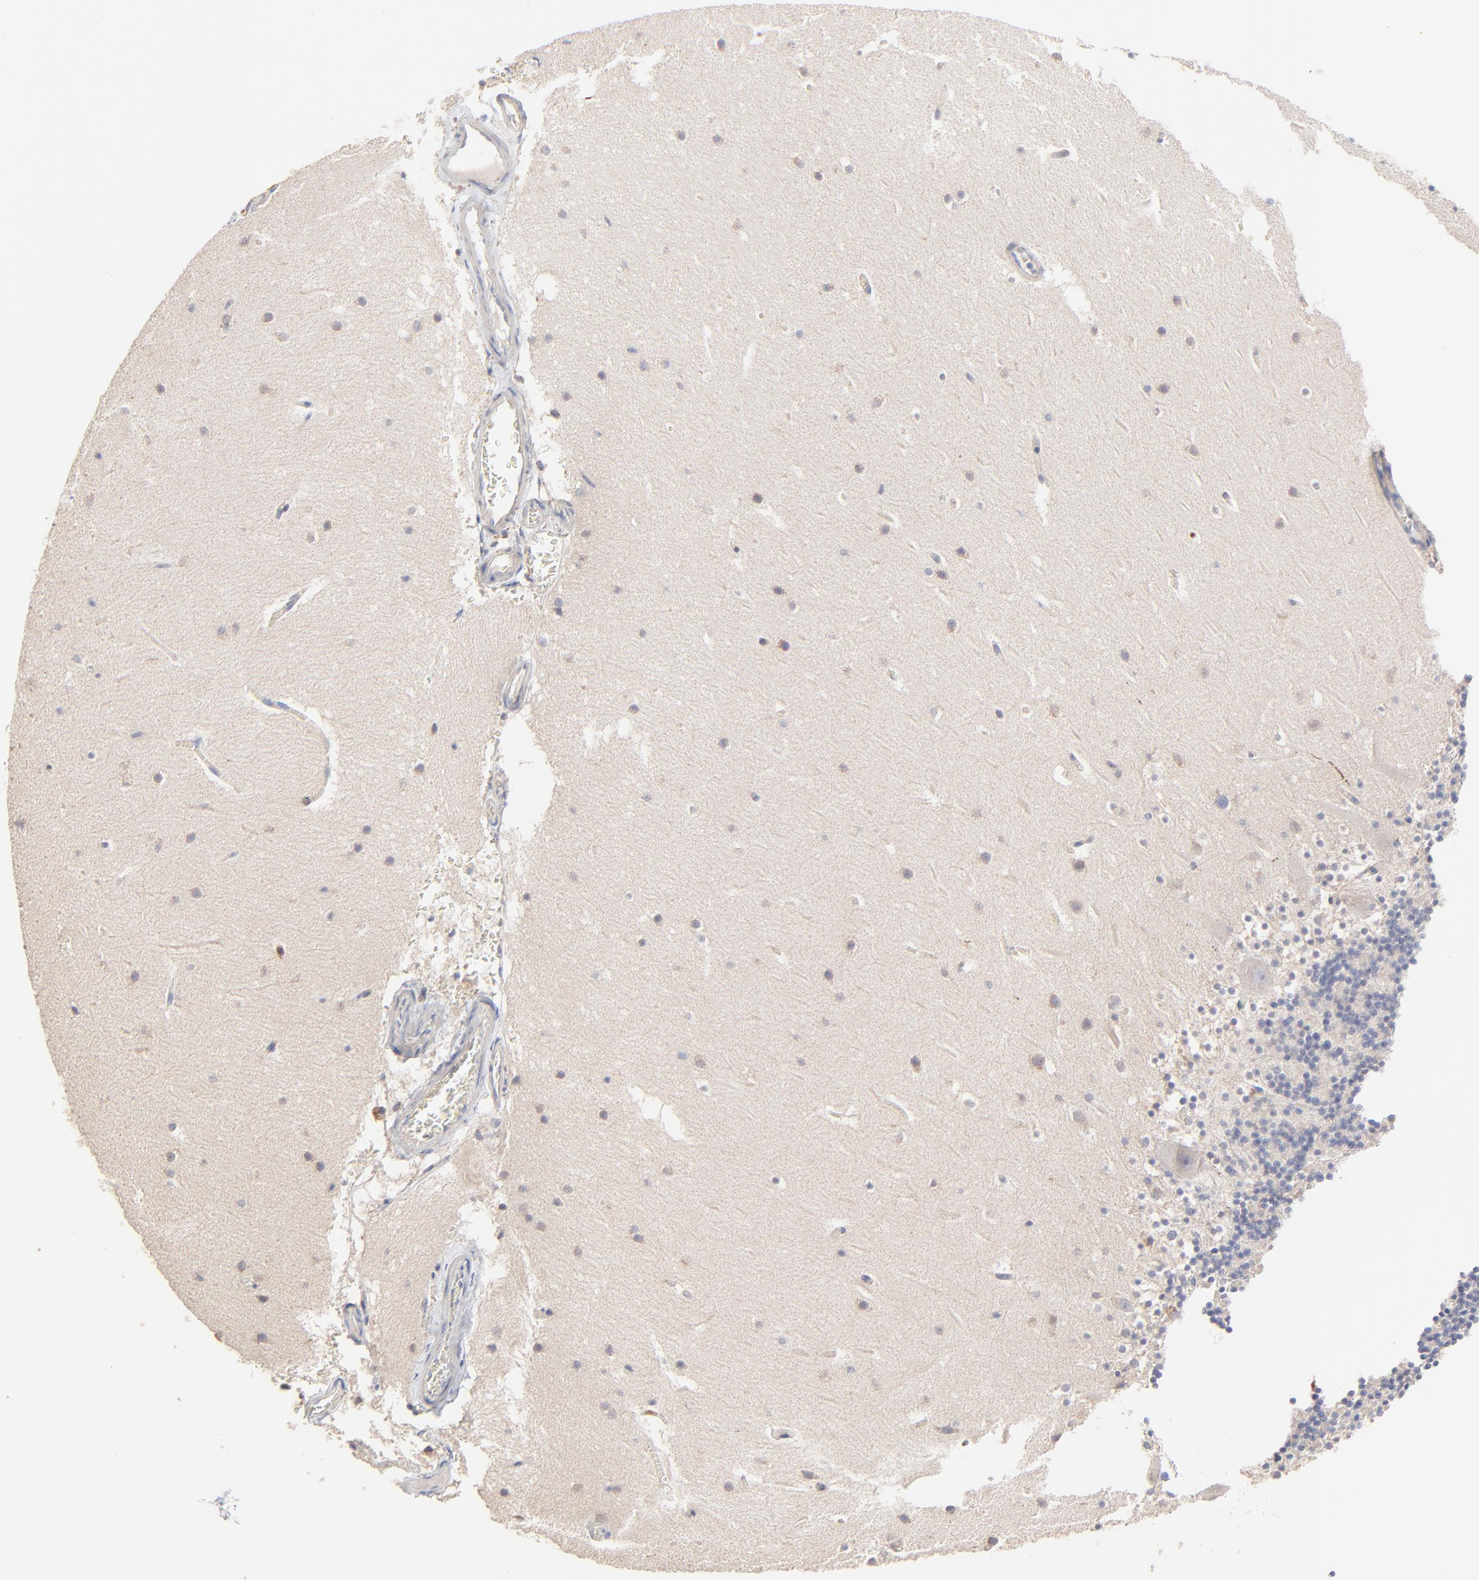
{"staining": {"intensity": "negative", "quantity": "none", "location": "none"}, "tissue": "cerebellum", "cell_type": "Cells in granular layer", "image_type": "normal", "snomed": [{"axis": "morphology", "description": "Normal tissue, NOS"}, {"axis": "topography", "description": "Cerebellum"}], "caption": "Photomicrograph shows no significant protein expression in cells in granular layer of normal cerebellum. Brightfield microscopy of immunohistochemistry stained with DAB (brown) and hematoxylin (blue), captured at high magnification.", "gene": "PPFIBP2", "patient": {"sex": "male", "age": 45}}